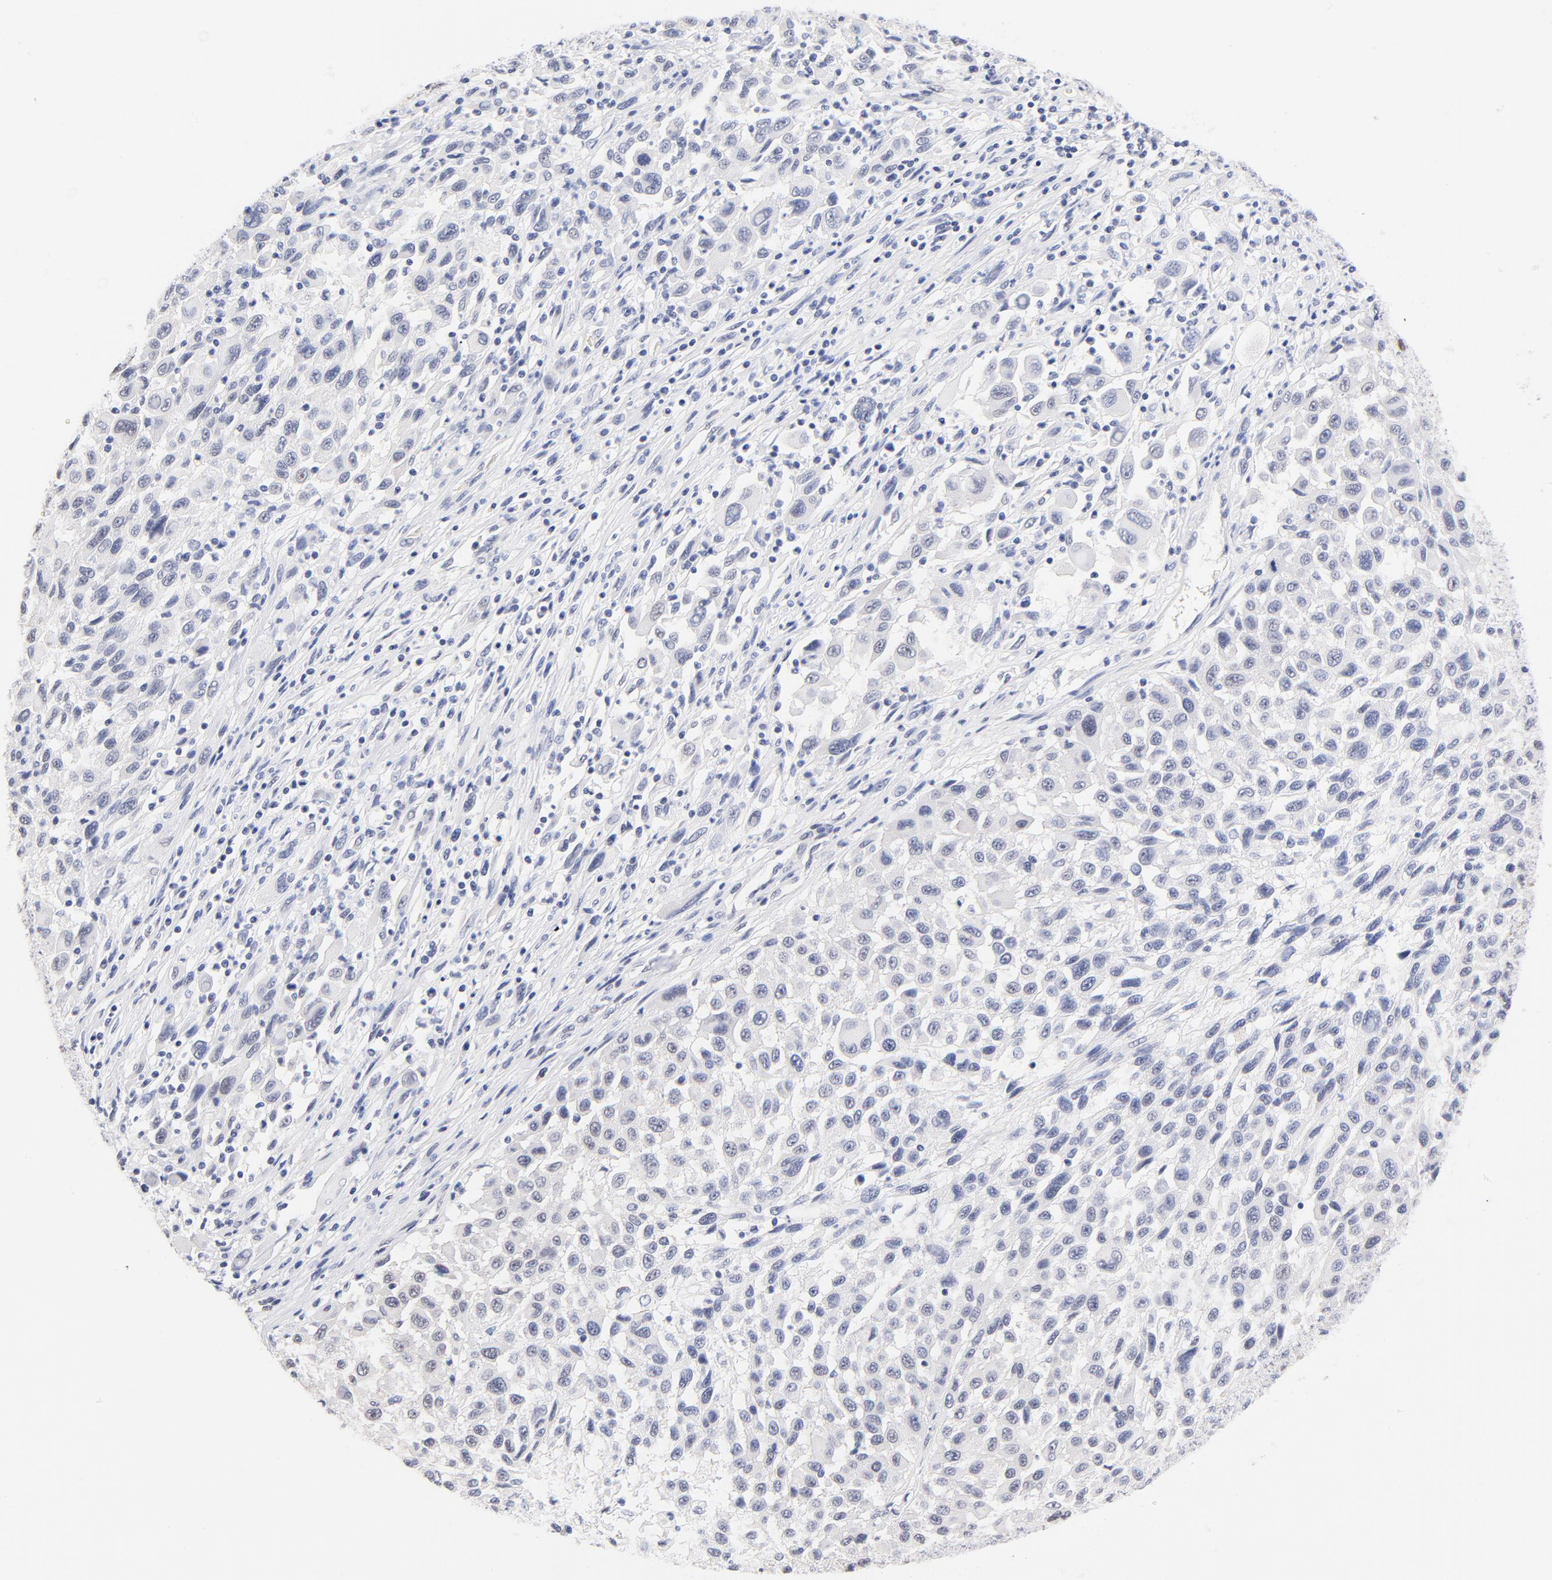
{"staining": {"intensity": "negative", "quantity": "none", "location": "none"}, "tissue": "melanoma", "cell_type": "Tumor cells", "image_type": "cancer", "snomed": [{"axis": "morphology", "description": "Malignant melanoma, Metastatic site"}, {"axis": "topography", "description": "Lymph node"}], "caption": "An IHC image of malignant melanoma (metastatic site) is shown. There is no staining in tumor cells of malignant melanoma (metastatic site).", "gene": "ZNF74", "patient": {"sex": "male", "age": 61}}